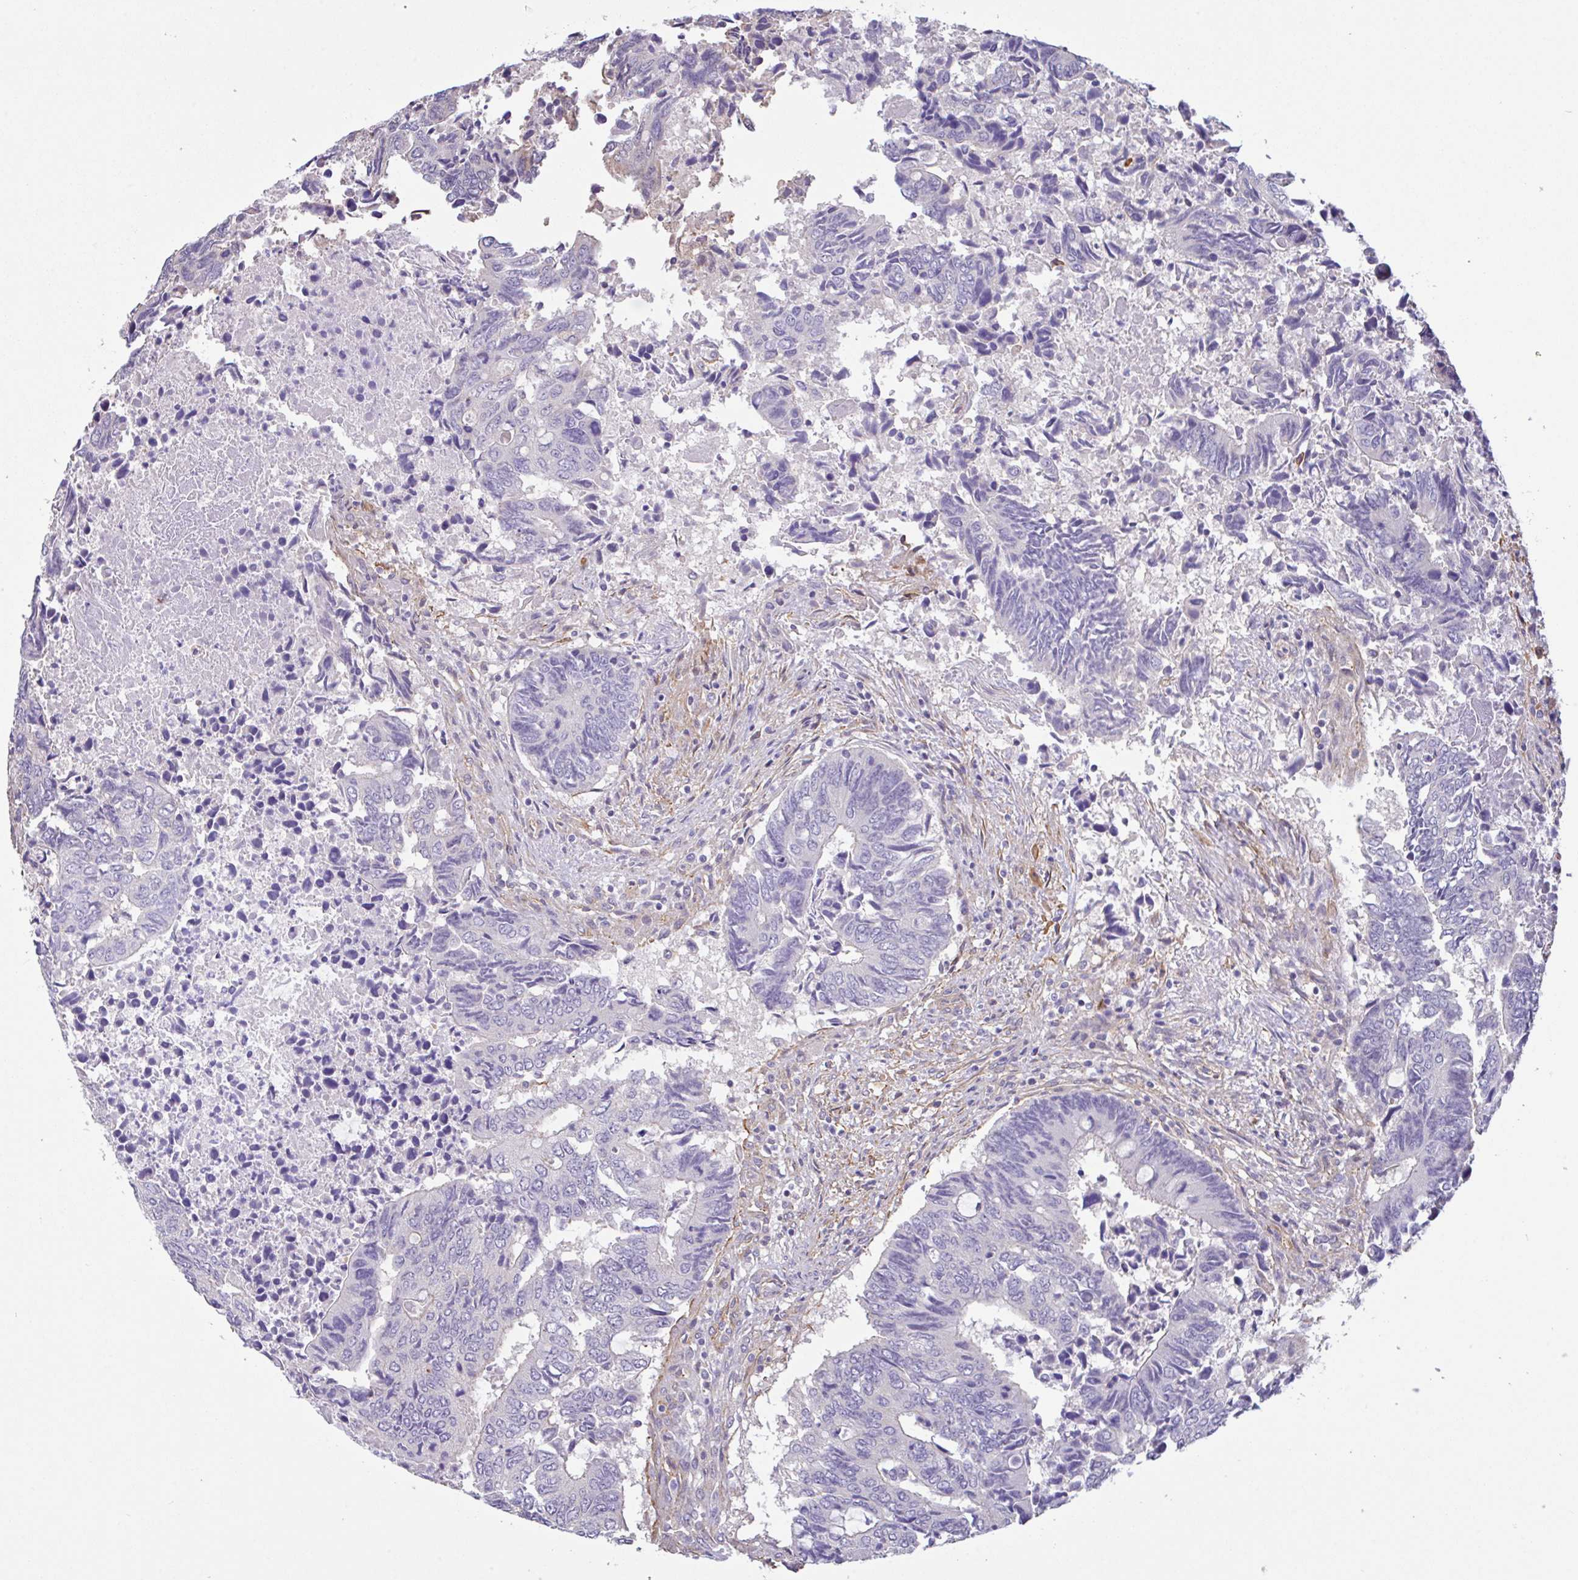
{"staining": {"intensity": "negative", "quantity": "none", "location": "none"}, "tissue": "colorectal cancer", "cell_type": "Tumor cells", "image_type": "cancer", "snomed": [{"axis": "morphology", "description": "Adenocarcinoma, NOS"}, {"axis": "topography", "description": "Colon"}], "caption": "IHC image of colorectal adenocarcinoma stained for a protein (brown), which displays no expression in tumor cells. (Stains: DAB IHC with hematoxylin counter stain, Microscopy: brightfield microscopy at high magnification).", "gene": "PLCD4", "patient": {"sex": "male", "age": 87}}